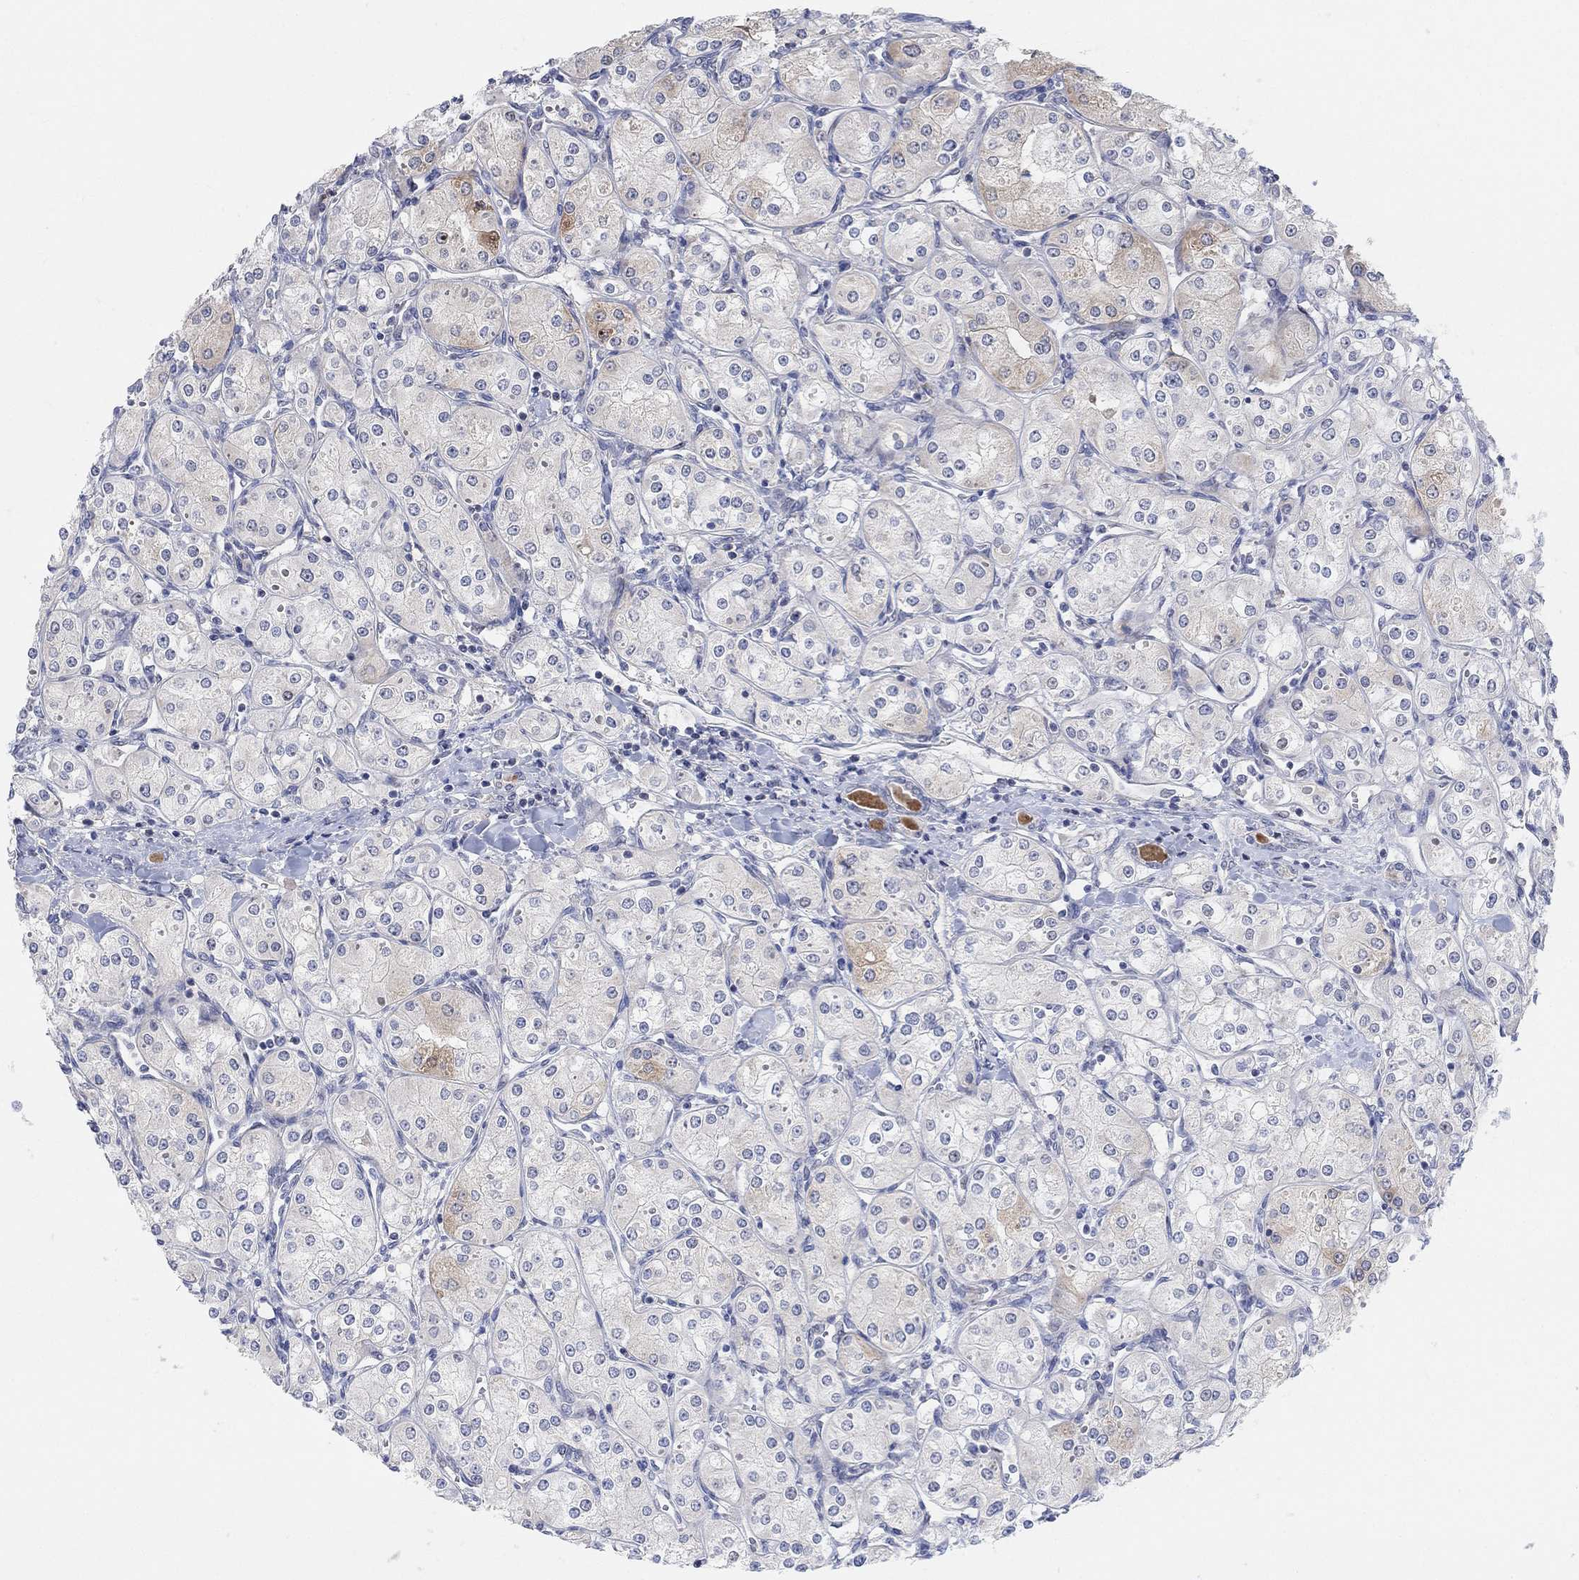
{"staining": {"intensity": "weak", "quantity": "<25%", "location": "cytoplasmic/membranous"}, "tissue": "renal cancer", "cell_type": "Tumor cells", "image_type": "cancer", "snomed": [{"axis": "morphology", "description": "Adenocarcinoma, NOS"}, {"axis": "topography", "description": "Kidney"}], "caption": "Human renal adenocarcinoma stained for a protein using IHC reveals no staining in tumor cells.", "gene": "CNTF", "patient": {"sex": "male", "age": 77}}